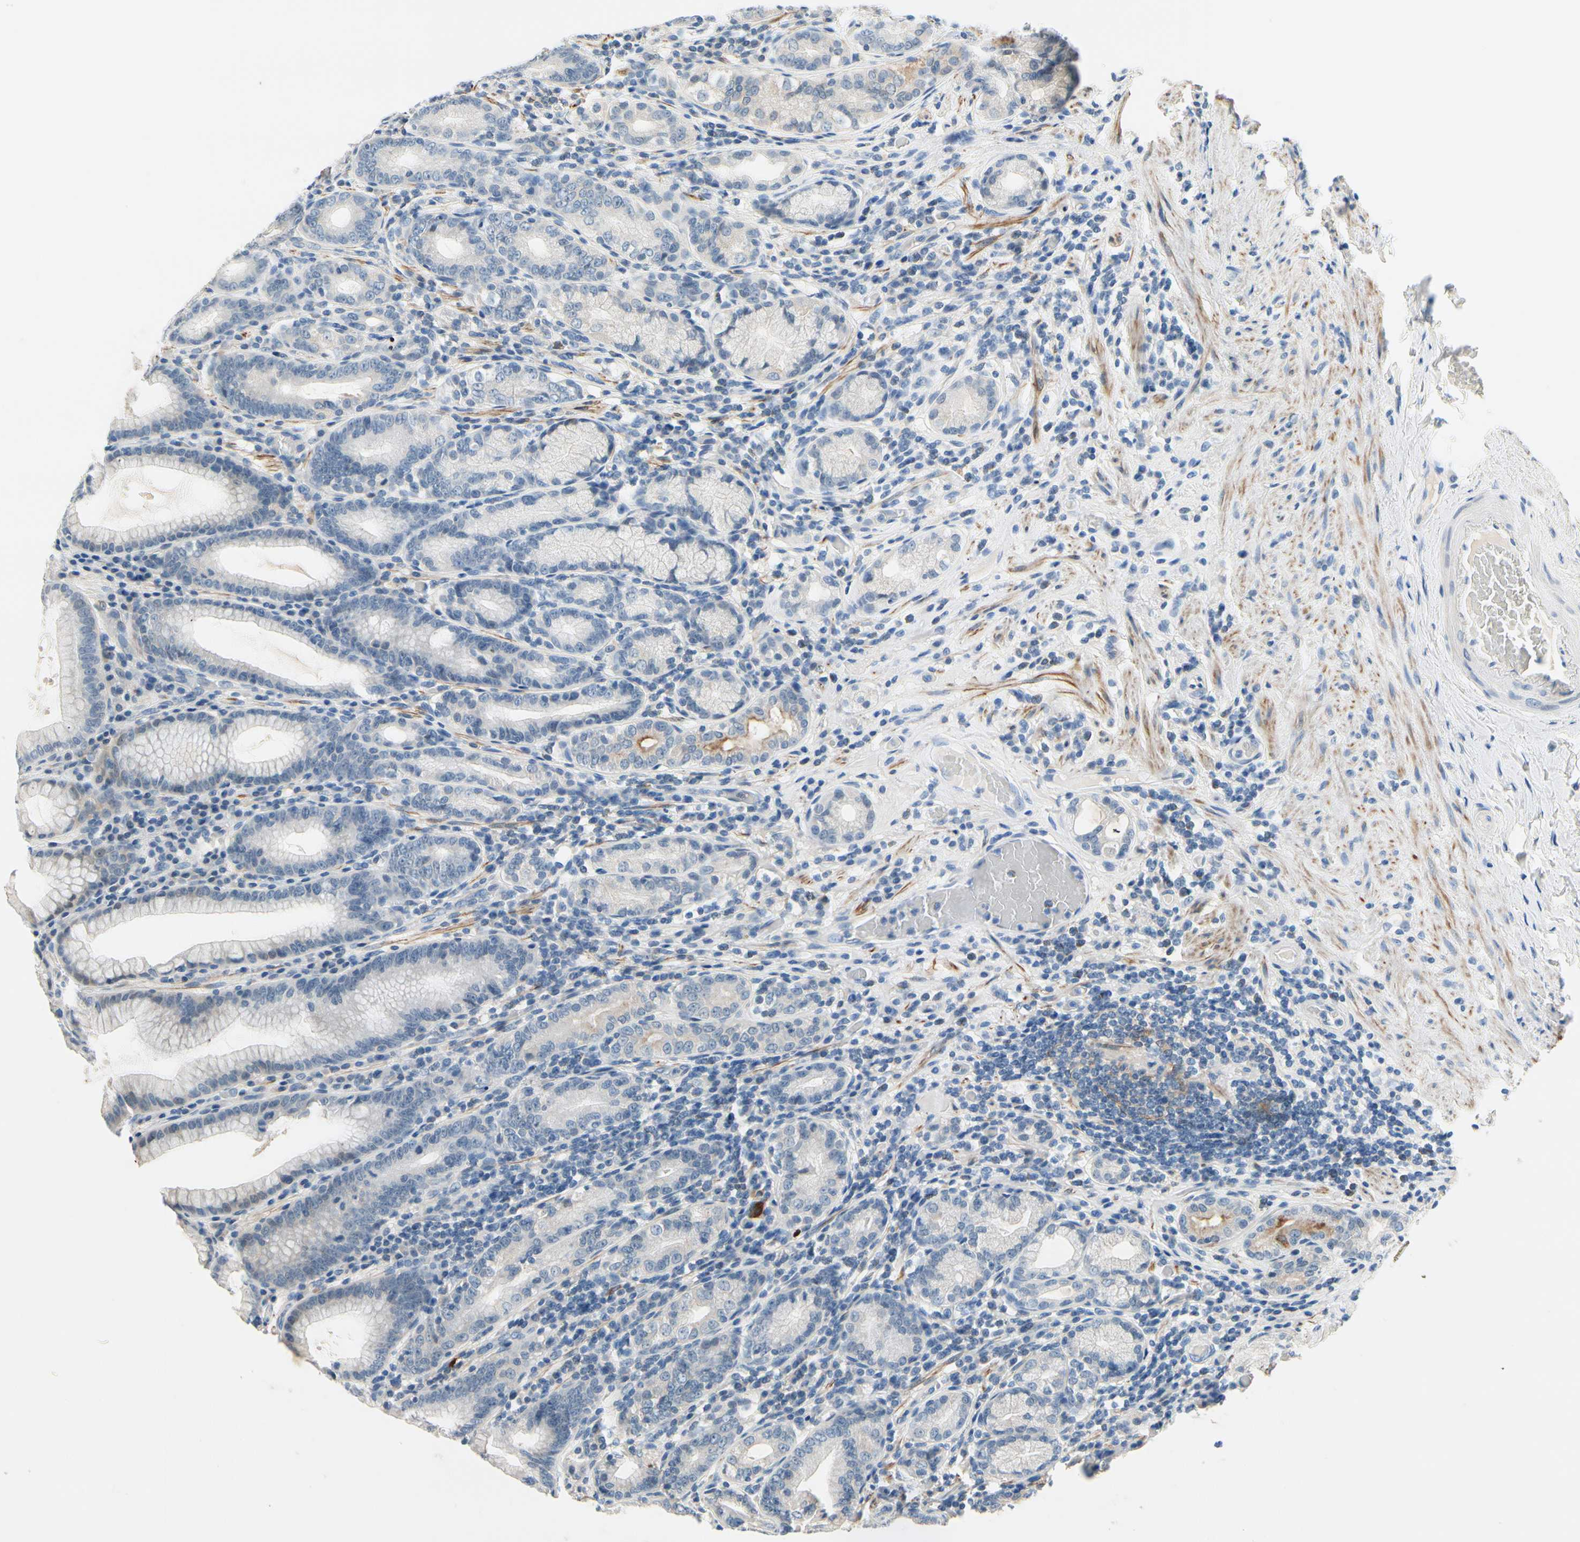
{"staining": {"intensity": "moderate", "quantity": "<25%", "location": "cytoplasmic/membranous"}, "tissue": "stomach", "cell_type": "Glandular cells", "image_type": "normal", "snomed": [{"axis": "morphology", "description": "Normal tissue, NOS"}, {"axis": "topography", "description": "Stomach, lower"}], "caption": "The immunohistochemical stain labels moderate cytoplasmic/membranous expression in glandular cells of benign stomach. The protein is shown in brown color, while the nuclei are stained blue.", "gene": "SLC27A6", "patient": {"sex": "female", "age": 76}}